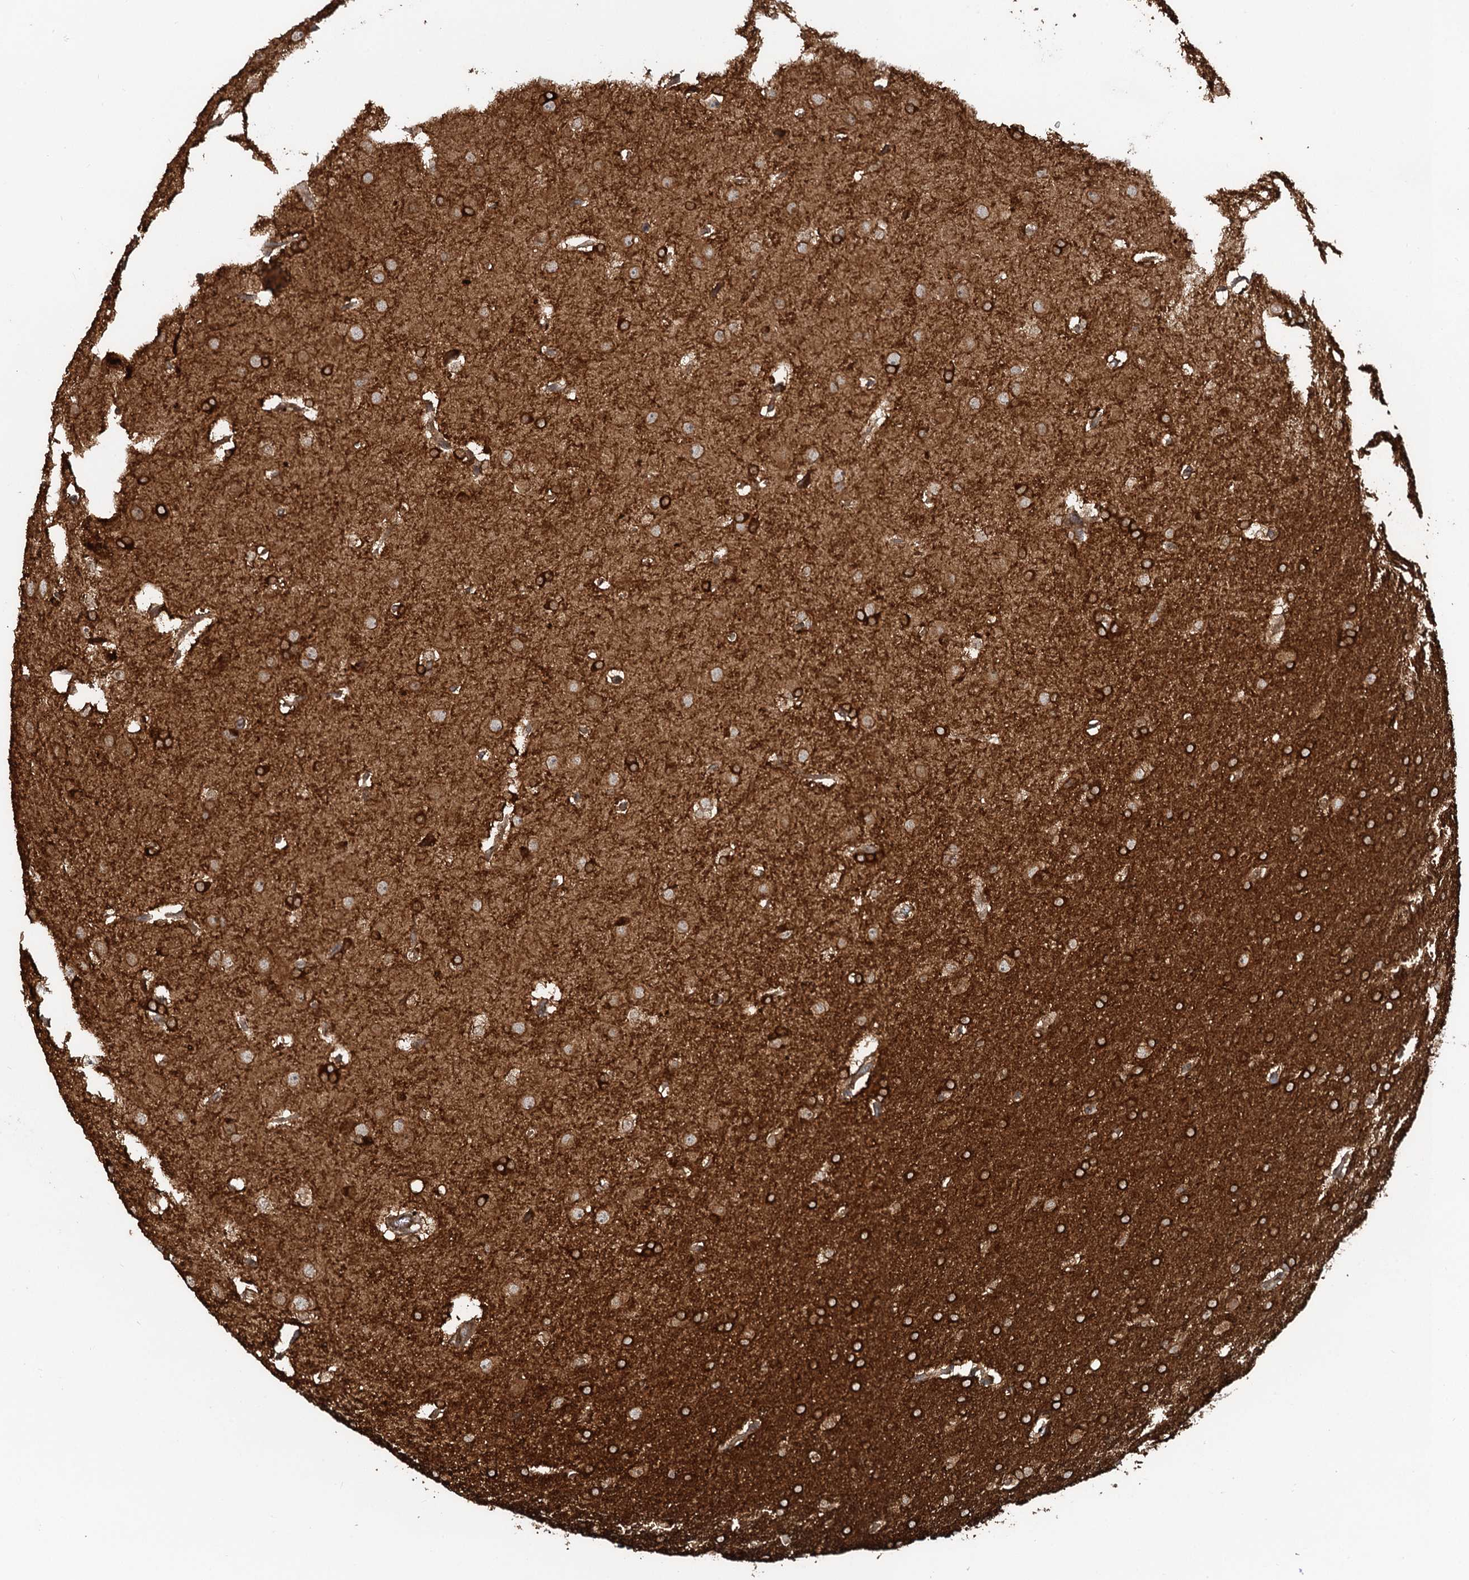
{"staining": {"intensity": "strong", "quantity": ">75%", "location": "cytoplasmic/membranous"}, "tissue": "glioma", "cell_type": "Tumor cells", "image_type": "cancer", "snomed": [{"axis": "morphology", "description": "Glioma, malignant, Low grade"}, {"axis": "topography", "description": "Brain"}], "caption": "This is a photomicrograph of IHC staining of malignant glioma (low-grade), which shows strong staining in the cytoplasmic/membranous of tumor cells.", "gene": "GLE1", "patient": {"sex": "female", "age": 32}}